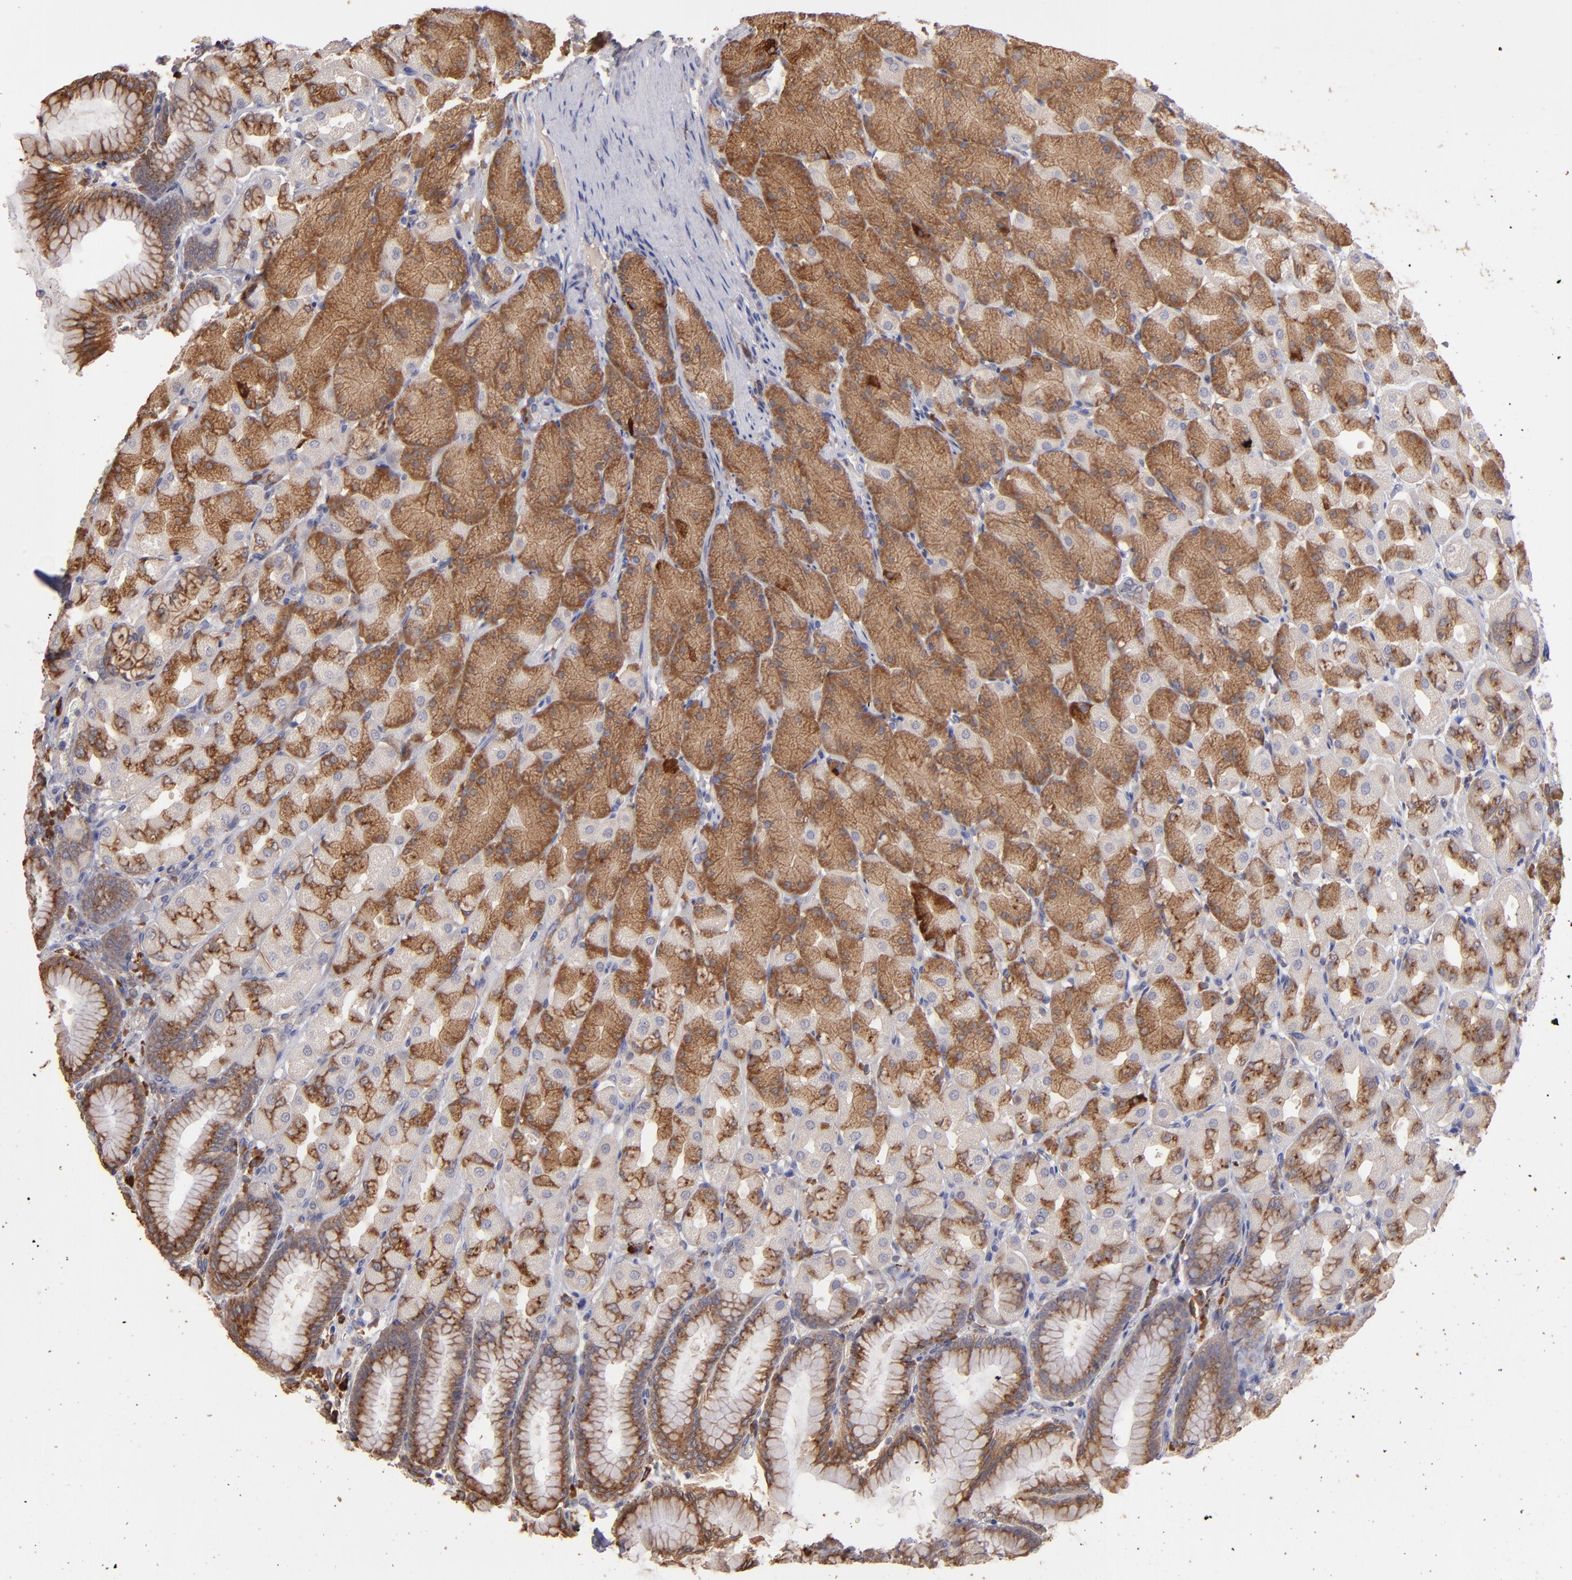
{"staining": {"intensity": "moderate", "quantity": ">75%", "location": "cytoplasmic/membranous"}, "tissue": "stomach", "cell_type": "Glandular cells", "image_type": "normal", "snomed": [{"axis": "morphology", "description": "Normal tissue, NOS"}, {"axis": "topography", "description": "Stomach, upper"}], "caption": "High-magnification brightfield microscopy of normal stomach stained with DAB (3,3'-diaminobenzidine) (brown) and counterstained with hematoxylin (blue). glandular cells exhibit moderate cytoplasmic/membranous expression is present in approximately>75% of cells.", "gene": "NFKBIE", "patient": {"sex": "female", "age": 56}}